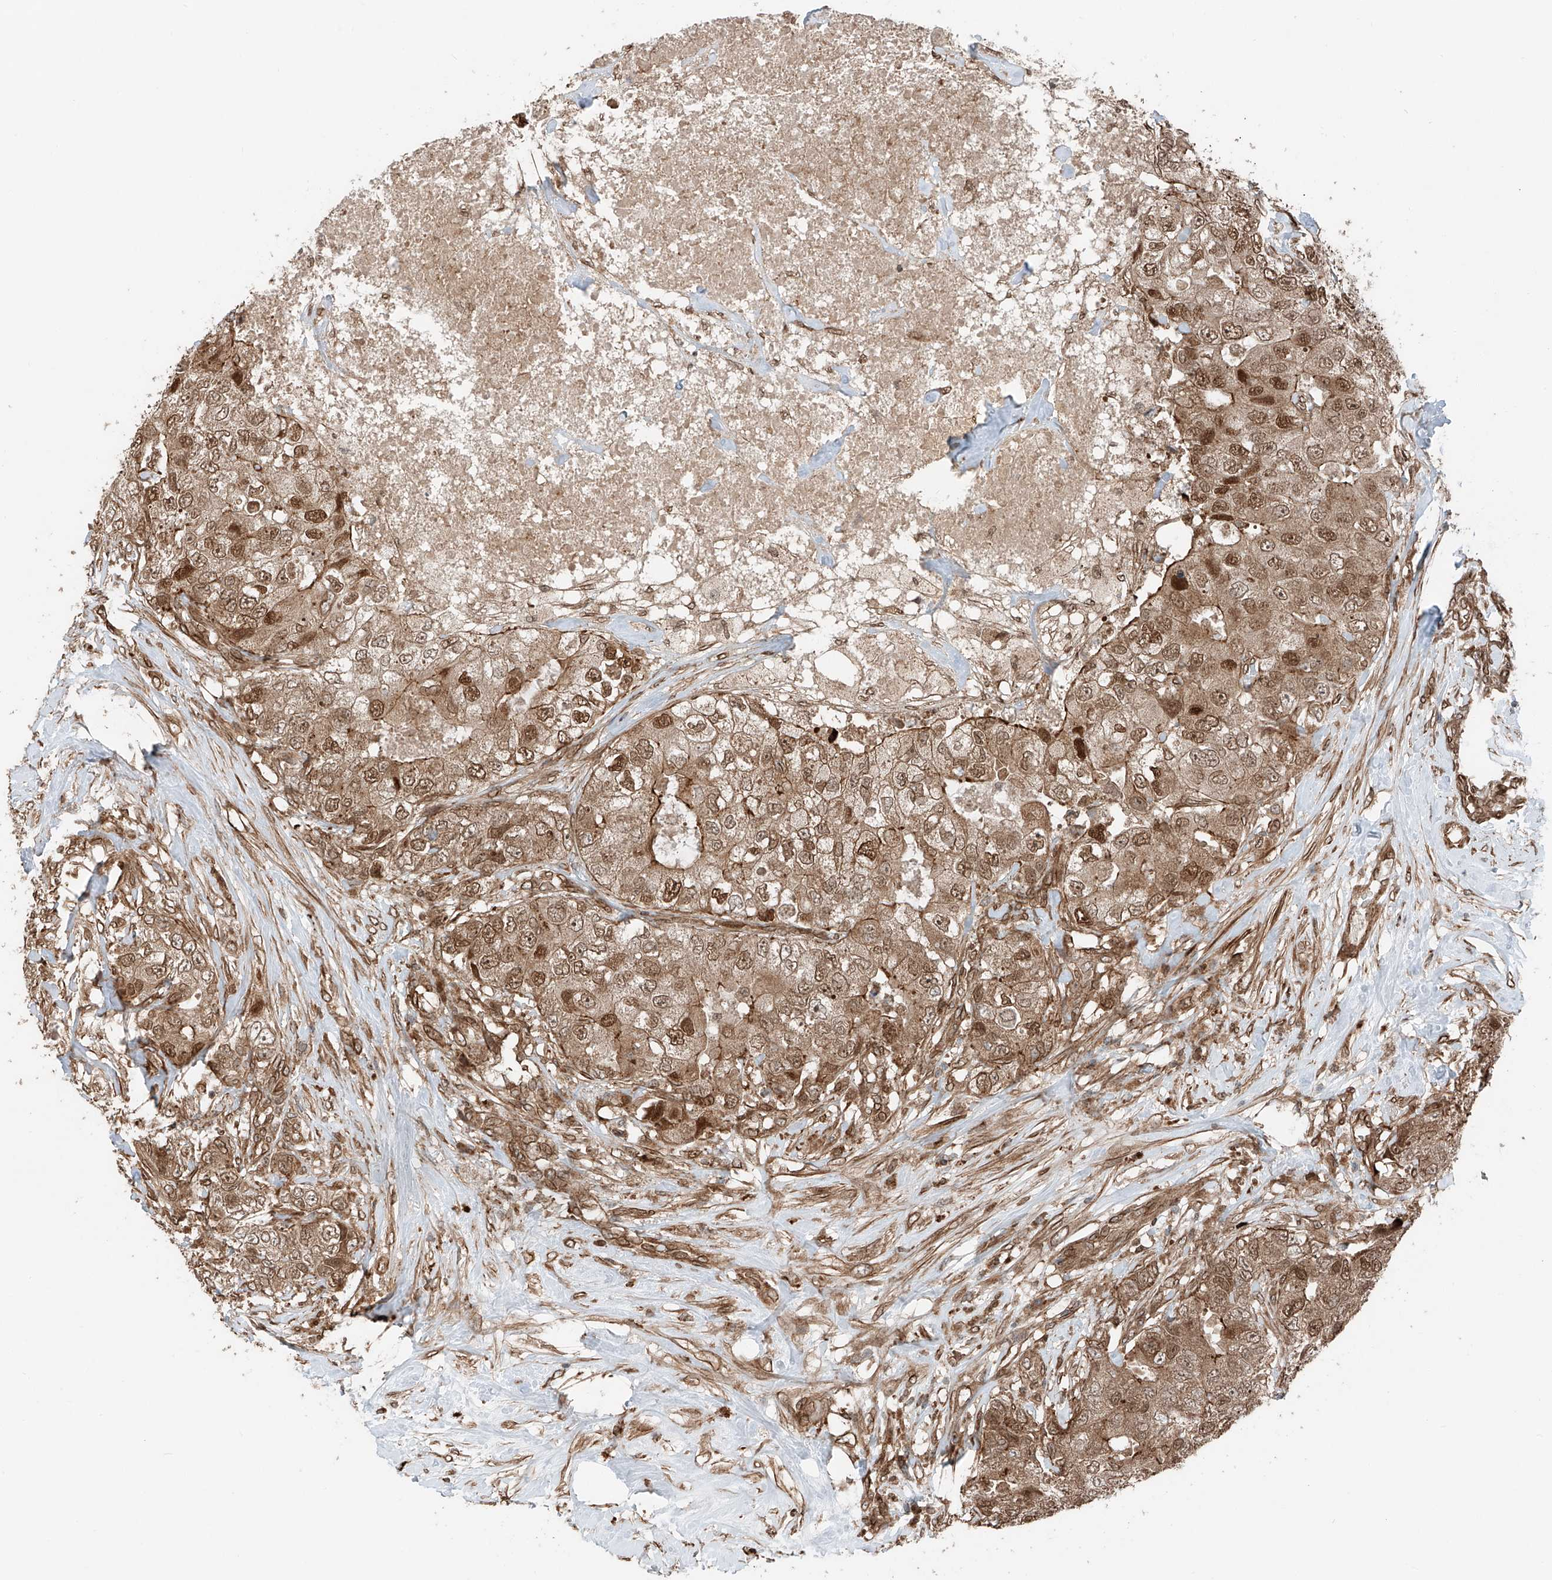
{"staining": {"intensity": "moderate", "quantity": ">75%", "location": "cytoplasmic/membranous,nuclear"}, "tissue": "breast cancer", "cell_type": "Tumor cells", "image_type": "cancer", "snomed": [{"axis": "morphology", "description": "Duct carcinoma"}, {"axis": "topography", "description": "Breast"}], "caption": "The image exhibits a brown stain indicating the presence of a protein in the cytoplasmic/membranous and nuclear of tumor cells in breast cancer.", "gene": "CEP162", "patient": {"sex": "female", "age": 62}}